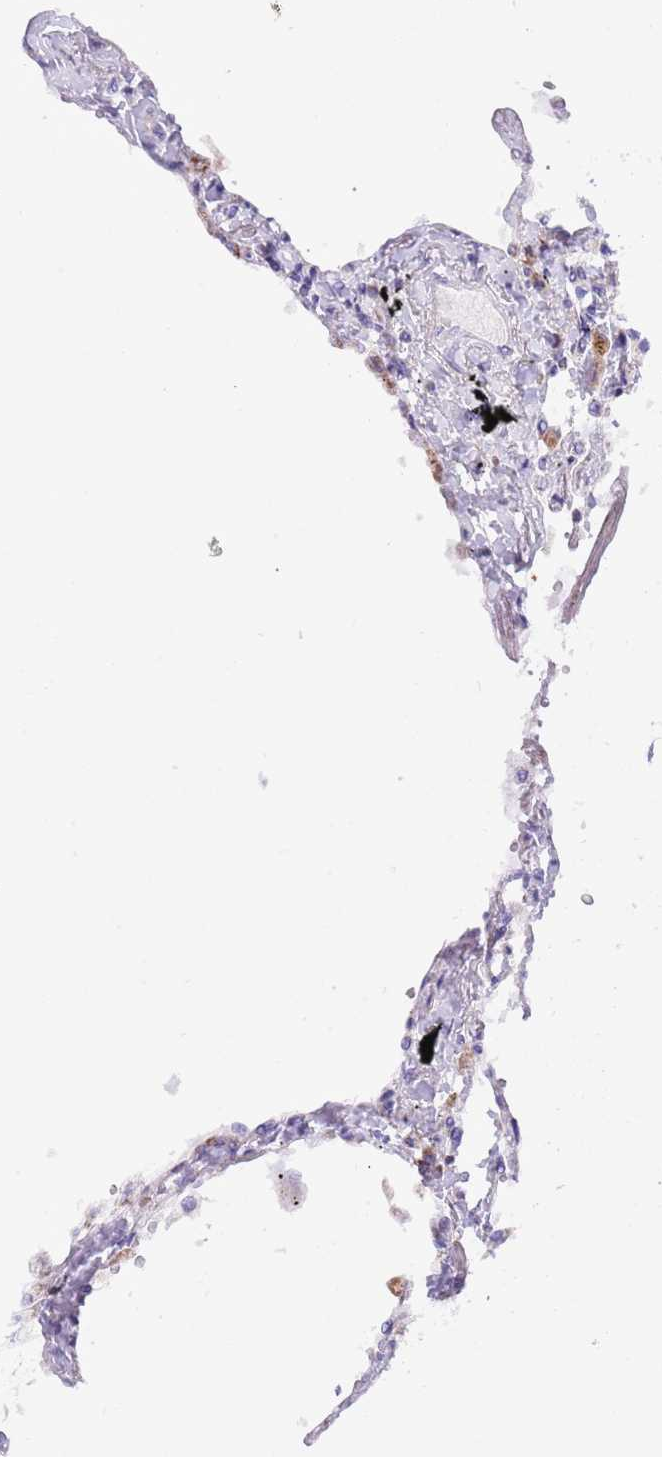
{"staining": {"intensity": "negative", "quantity": "none", "location": "none"}, "tissue": "lung", "cell_type": "Alveolar cells", "image_type": "normal", "snomed": [{"axis": "morphology", "description": "Normal tissue, NOS"}, {"axis": "topography", "description": "Lung"}], "caption": "Lung stained for a protein using IHC exhibits no expression alveolar cells.", "gene": "SS18L2", "patient": {"sex": "female", "age": 67}}